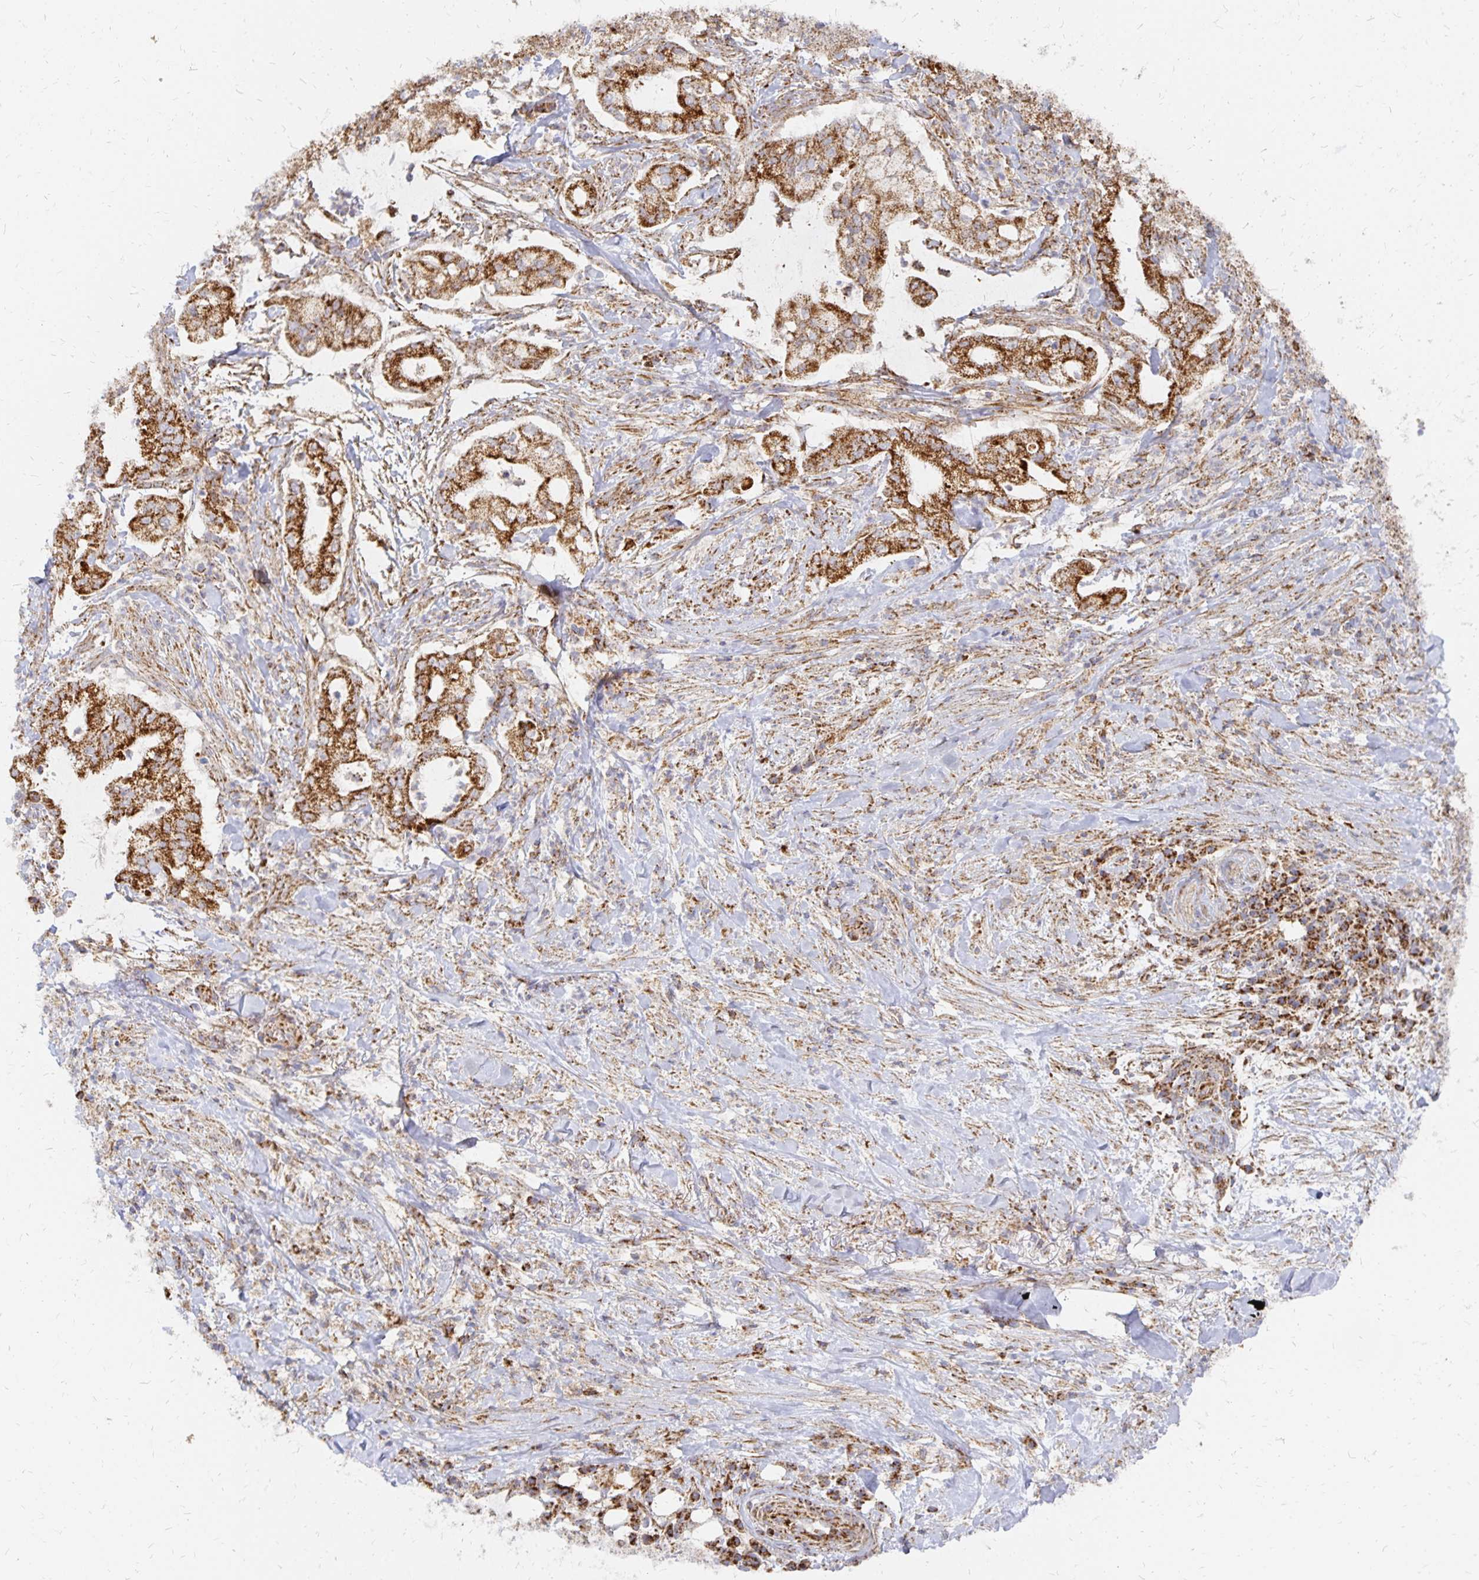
{"staining": {"intensity": "moderate", "quantity": ">75%", "location": "cytoplasmic/membranous"}, "tissue": "pancreatic cancer", "cell_type": "Tumor cells", "image_type": "cancer", "snomed": [{"axis": "morphology", "description": "Adenocarcinoma, NOS"}, {"axis": "topography", "description": "Pancreas"}], "caption": "This image reveals immunohistochemistry staining of human adenocarcinoma (pancreatic), with medium moderate cytoplasmic/membranous expression in about >75% of tumor cells.", "gene": "STOML2", "patient": {"sex": "female", "age": 69}}